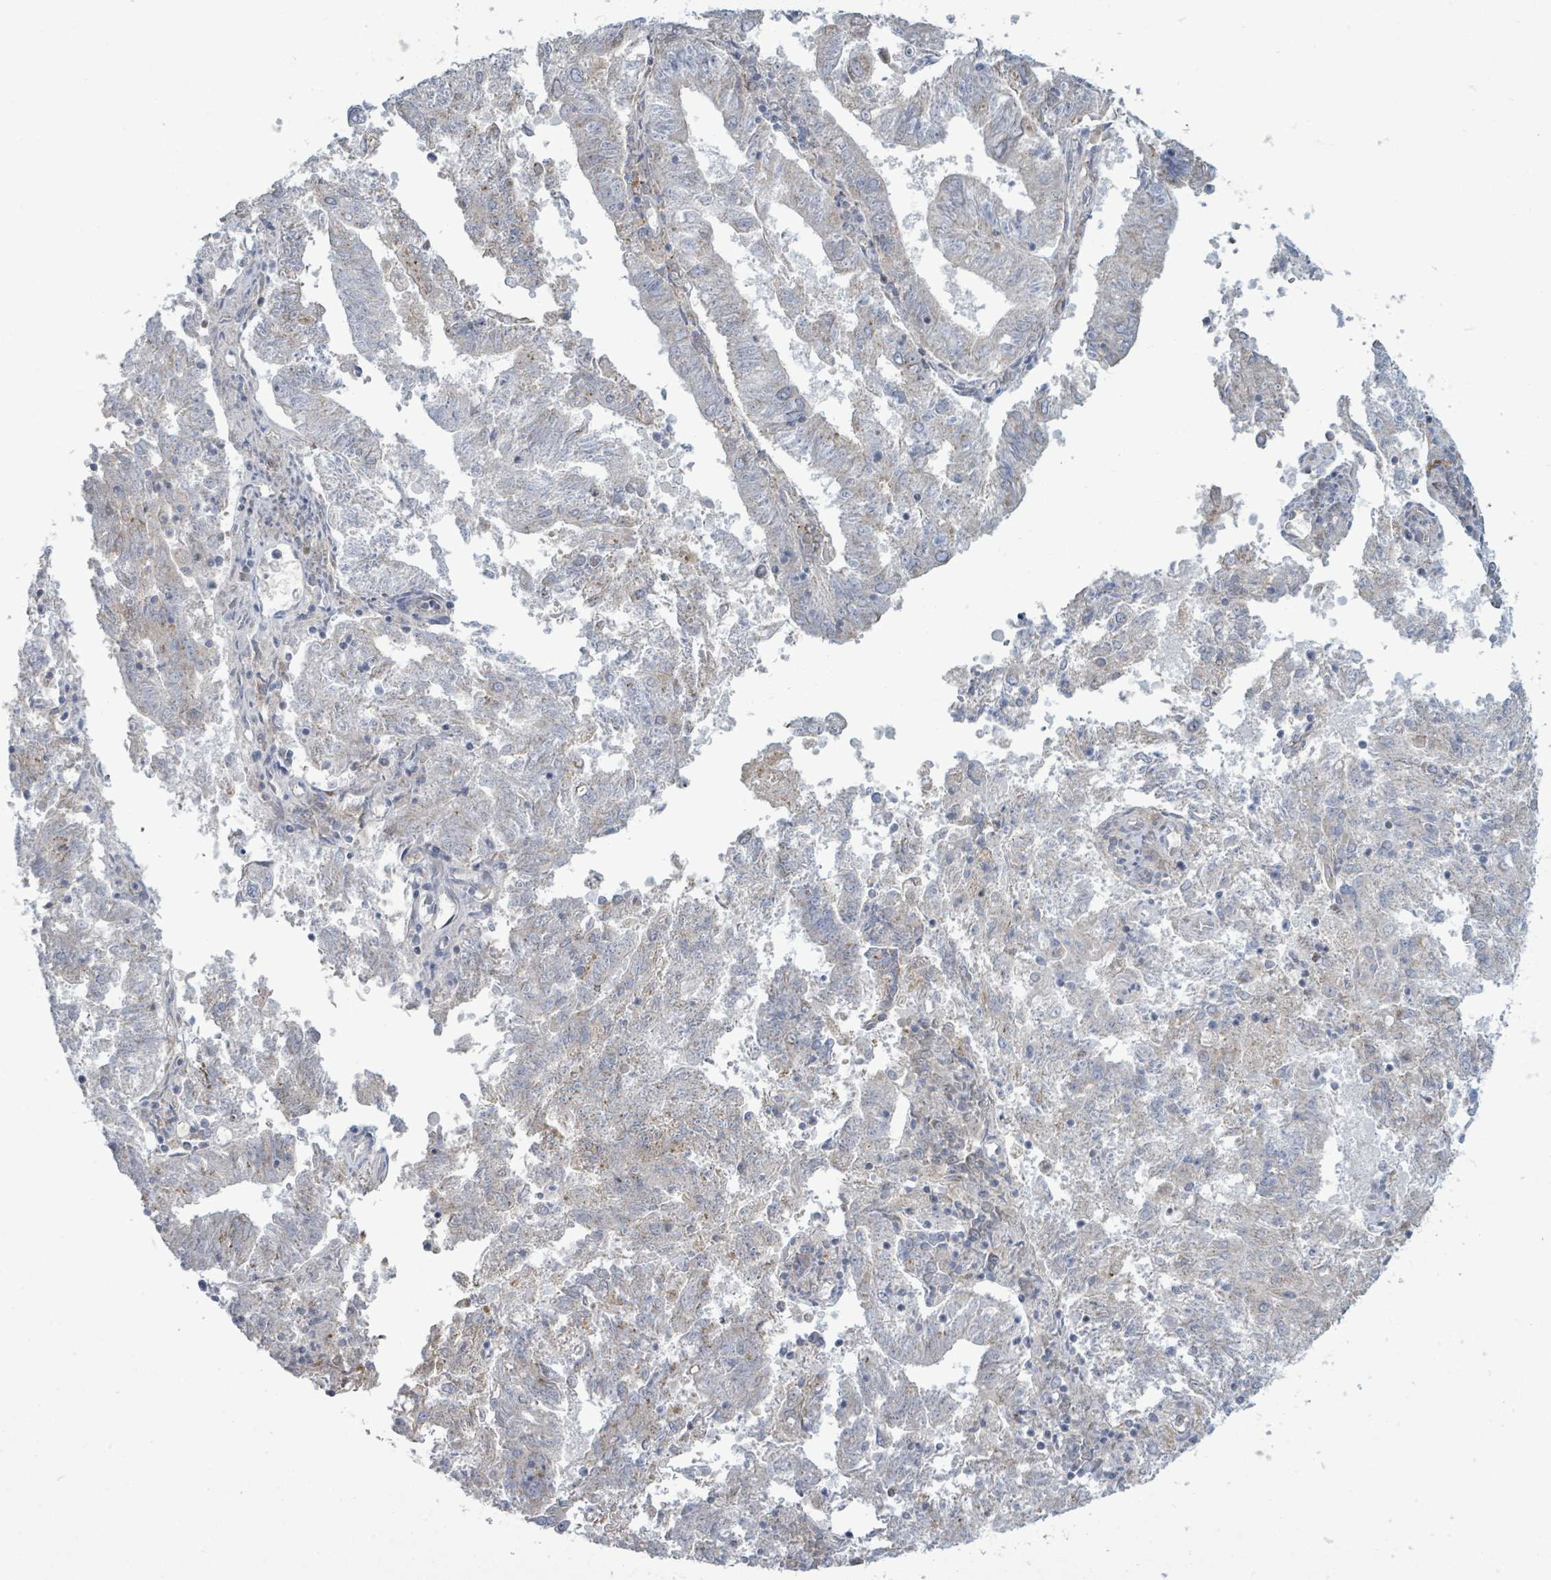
{"staining": {"intensity": "weak", "quantity": "<25%", "location": "cytoplasmic/membranous"}, "tissue": "endometrial cancer", "cell_type": "Tumor cells", "image_type": "cancer", "snomed": [{"axis": "morphology", "description": "Adenocarcinoma, NOS"}, {"axis": "topography", "description": "Endometrium"}], "caption": "The immunohistochemistry image has no significant staining in tumor cells of adenocarcinoma (endometrial) tissue.", "gene": "ZFPM1", "patient": {"sex": "female", "age": 82}}